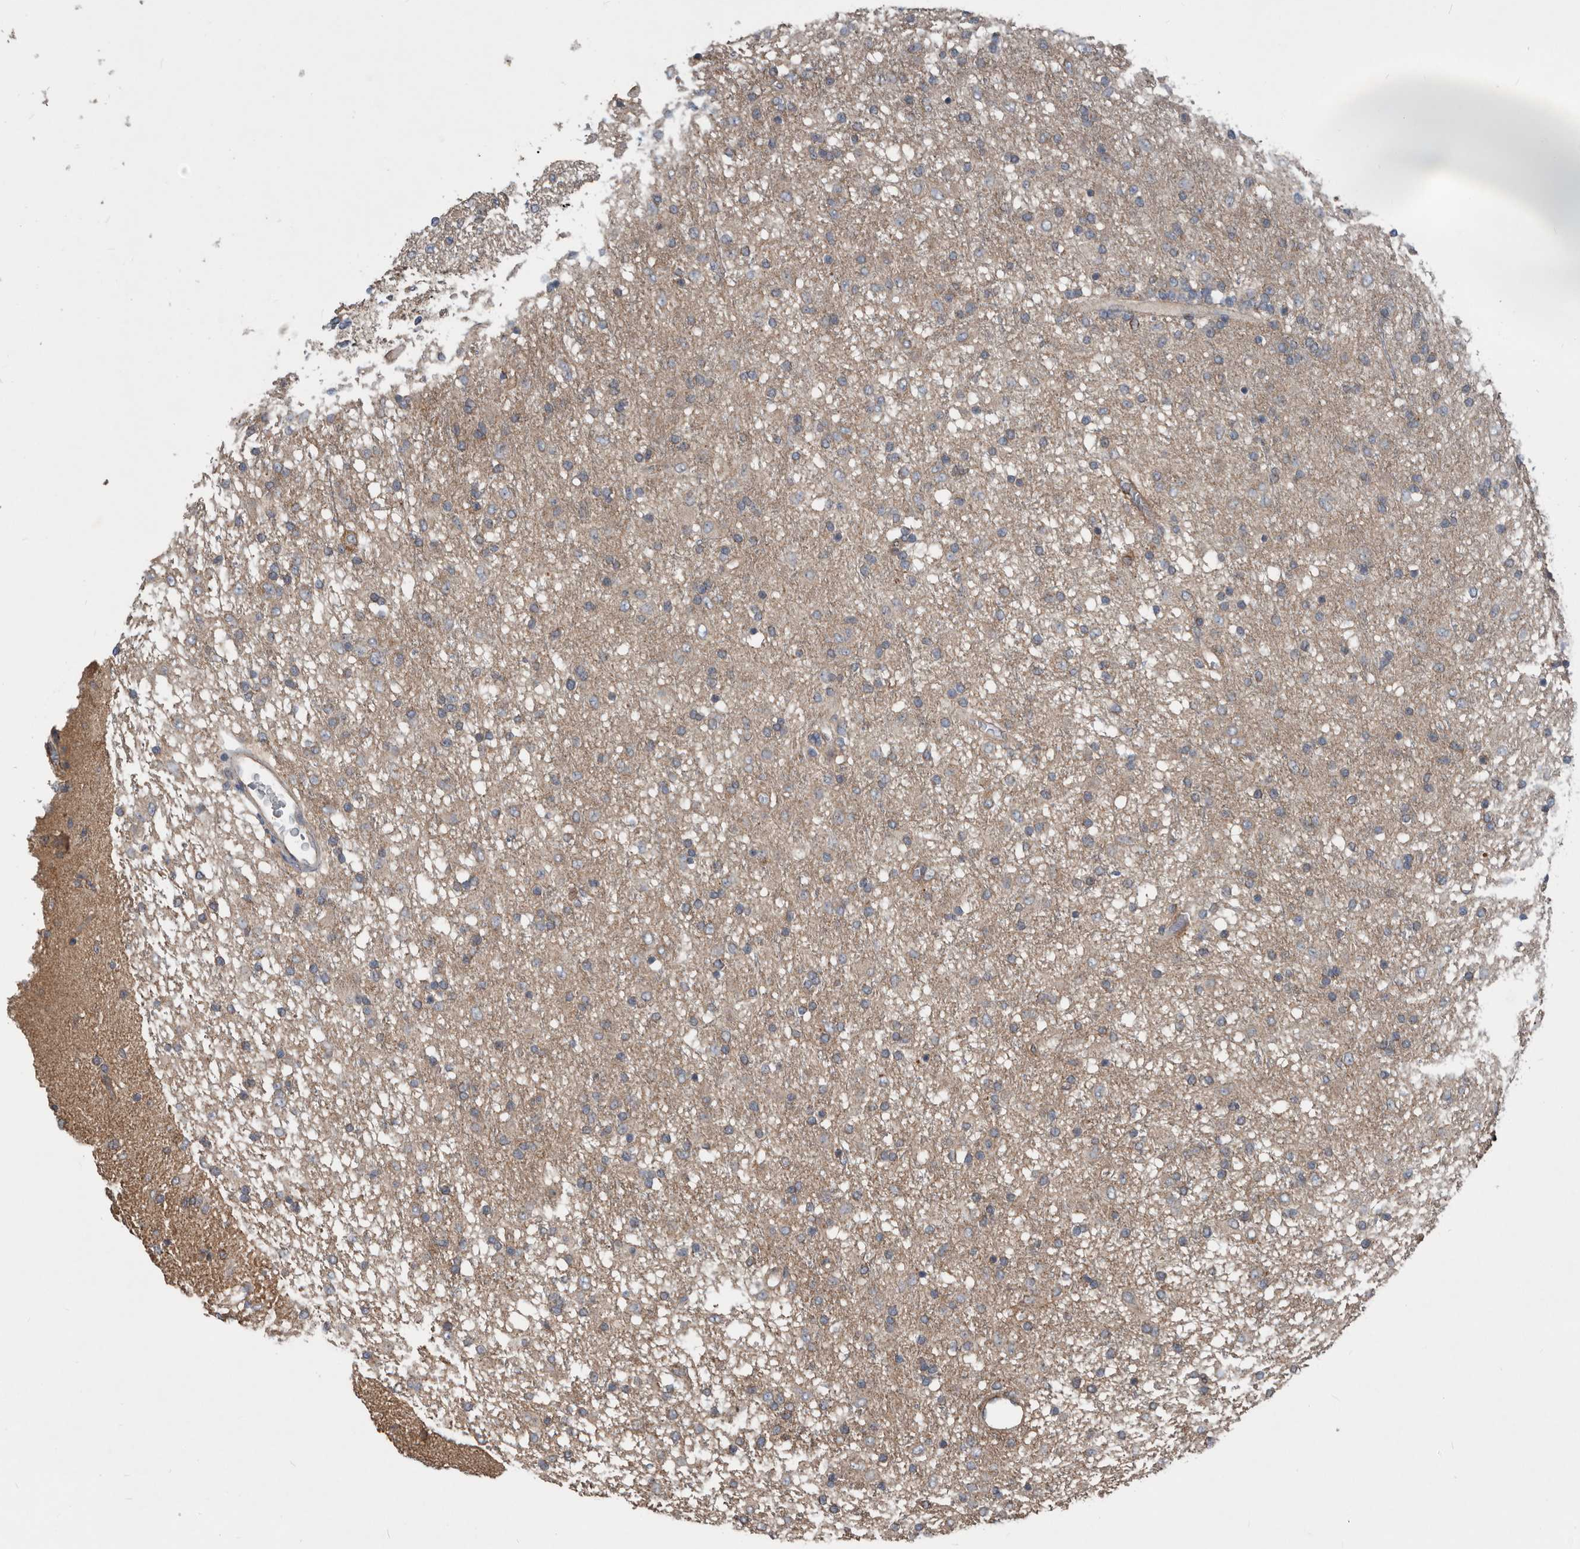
{"staining": {"intensity": "weak", "quantity": ">75%", "location": "cytoplasmic/membranous"}, "tissue": "glioma", "cell_type": "Tumor cells", "image_type": "cancer", "snomed": [{"axis": "morphology", "description": "Glioma, malignant, Low grade"}, {"axis": "topography", "description": "Brain"}], "caption": "Malignant low-grade glioma stained with a brown dye demonstrates weak cytoplasmic/membranous positive expression in approximately >75% of tumor cells.", "gene": "AFAP1", "patient": {"sex": "male", "age": 65}}